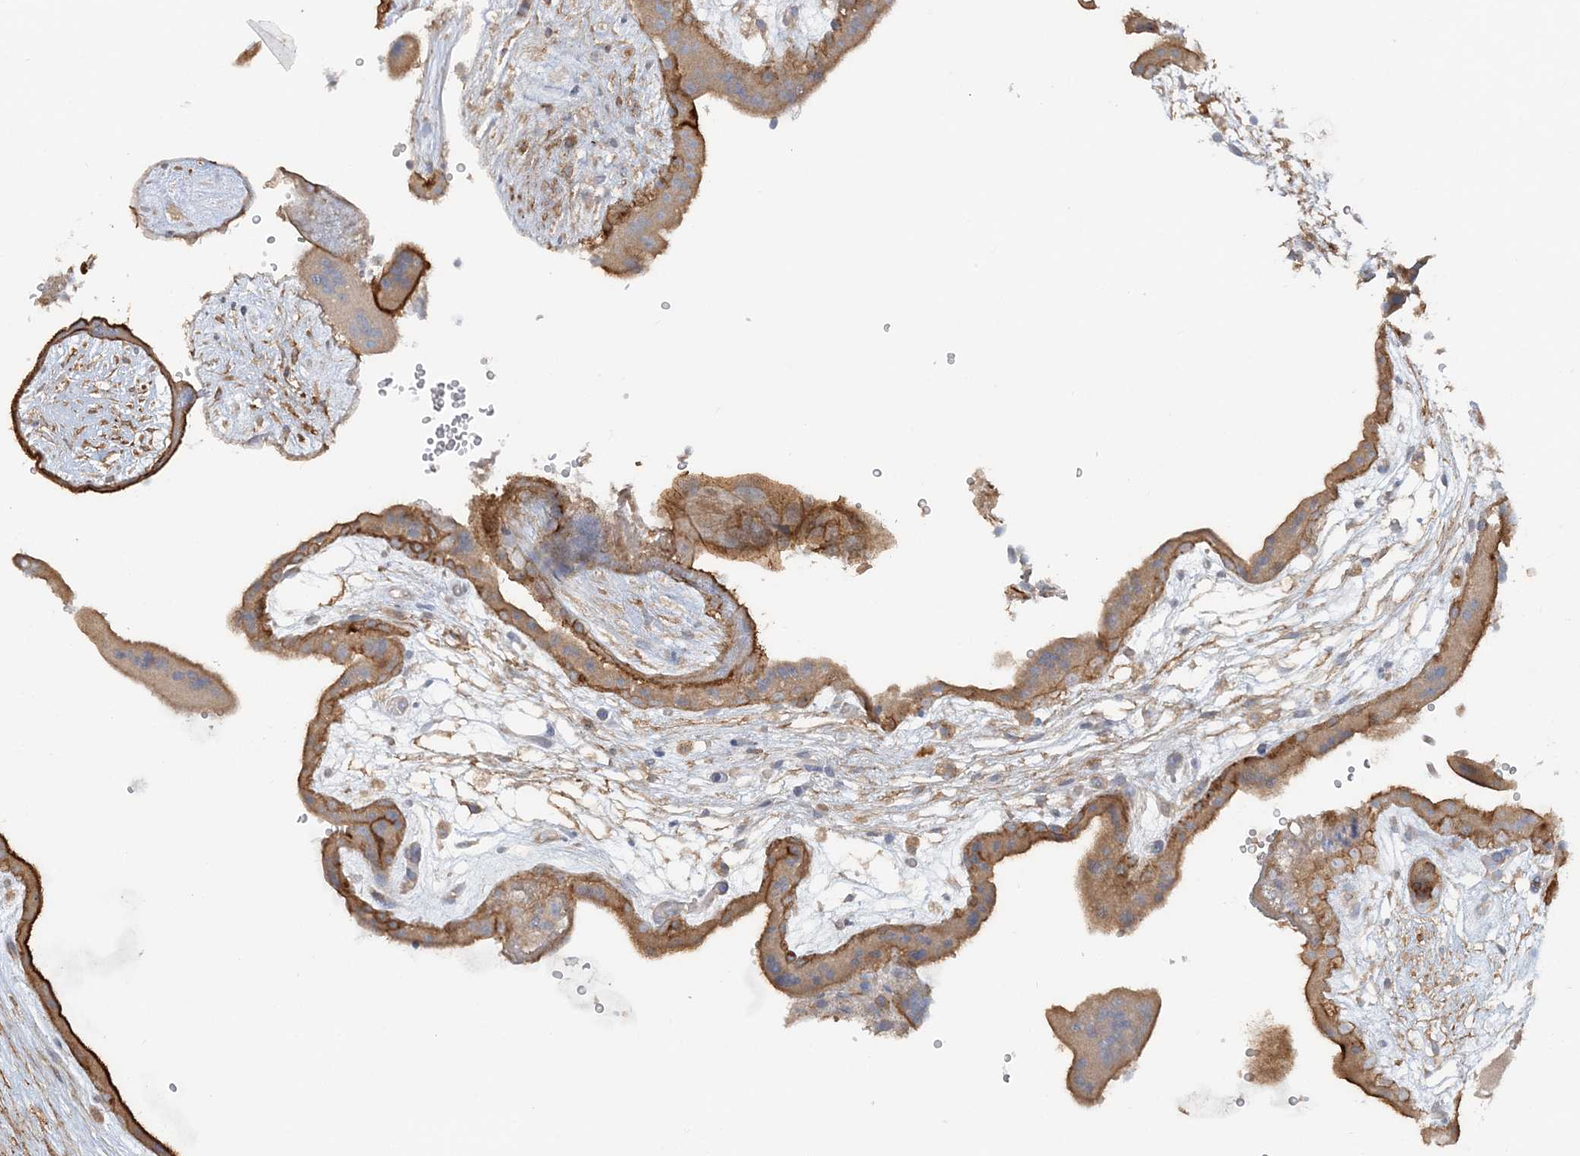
{"staining": {"intensity": "weak", "quantity": ">75%", "location": "cytoplasmic/membranous"}, "tissue": "placenta", "cell_type": "Decidual cells", "image_type": "normal", "snomed": [{"axis": "morphology", "description": "Normal tissue, NOS"}, {"axis": "topography", "description": "Placenta"}], "caption": "Protein analysis of benign placenta demonstrates weak cytoplasmic/membranous expression in approximately >75% of decidual cells. The staining is performed using DAB brown chromogen to label protein expression. The nuclei are counter-stained blue using hematoxylin.", "gene": "TBC1D5", "patient": {"sex": "female", "age": 18}}